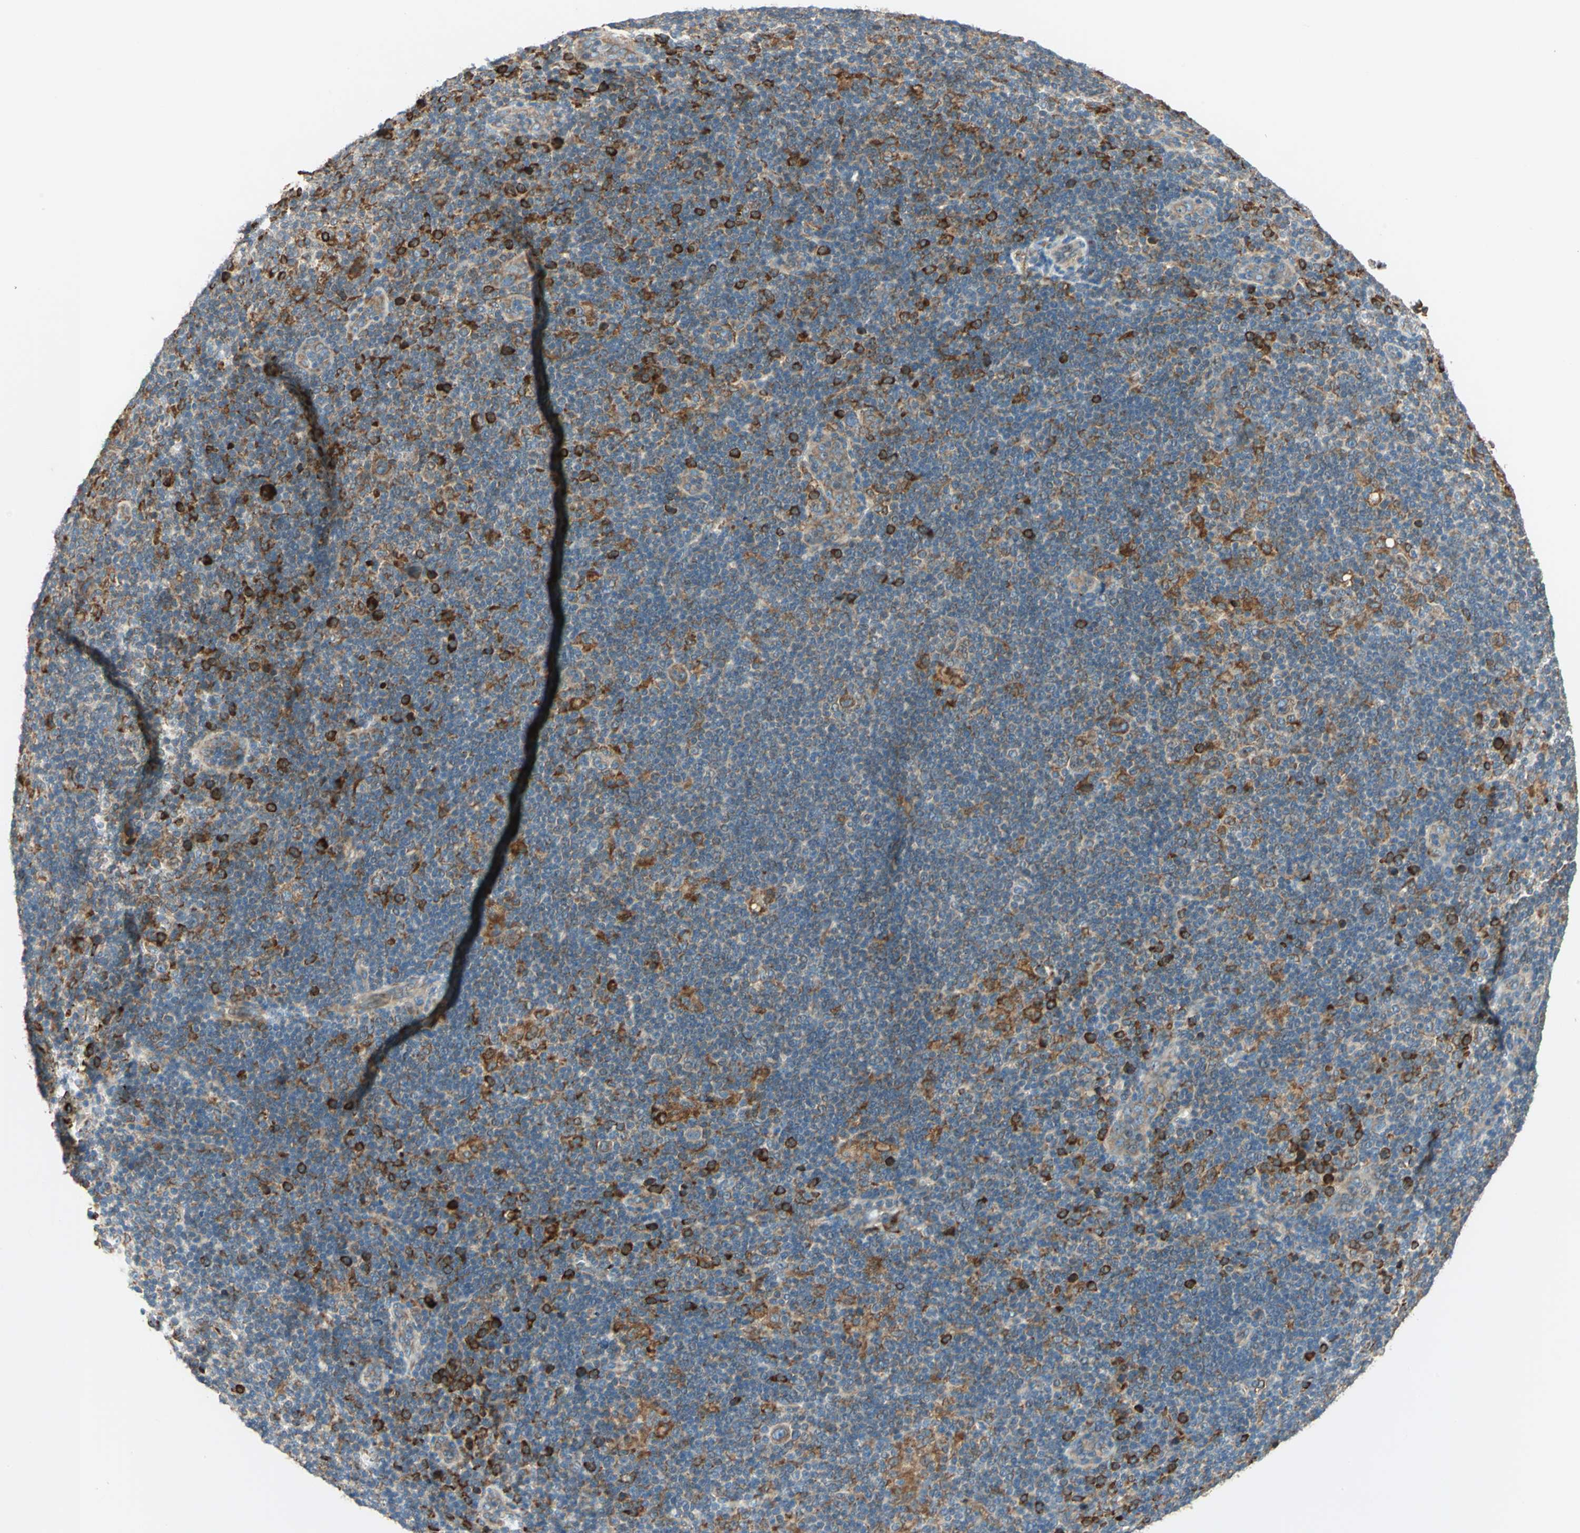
{"staining": {"intensity": "strong", "quantity": "25%-75%", "location": "cytoplasmic/membranous"}, "tissue": "lymphoma", "cell_type": "Tumor cells", "image_type": "cancer", "snomed": [{"axis": "morphology", "description": "Hodgkin's disease, NOS"}, {"axis": "topography", "description": "Lymph node"}], "caption": "Immunohistochemical staining of lymphoma exhibits high levels of strong cytoplasmic/membranous protein staining in approximately 25%-75% of tumor cells. (brown staining indicates protein expression, while blue staining denotes nuclei).", "gene": "PDIA4", "patient": {"sex": "female", "age": 57}}